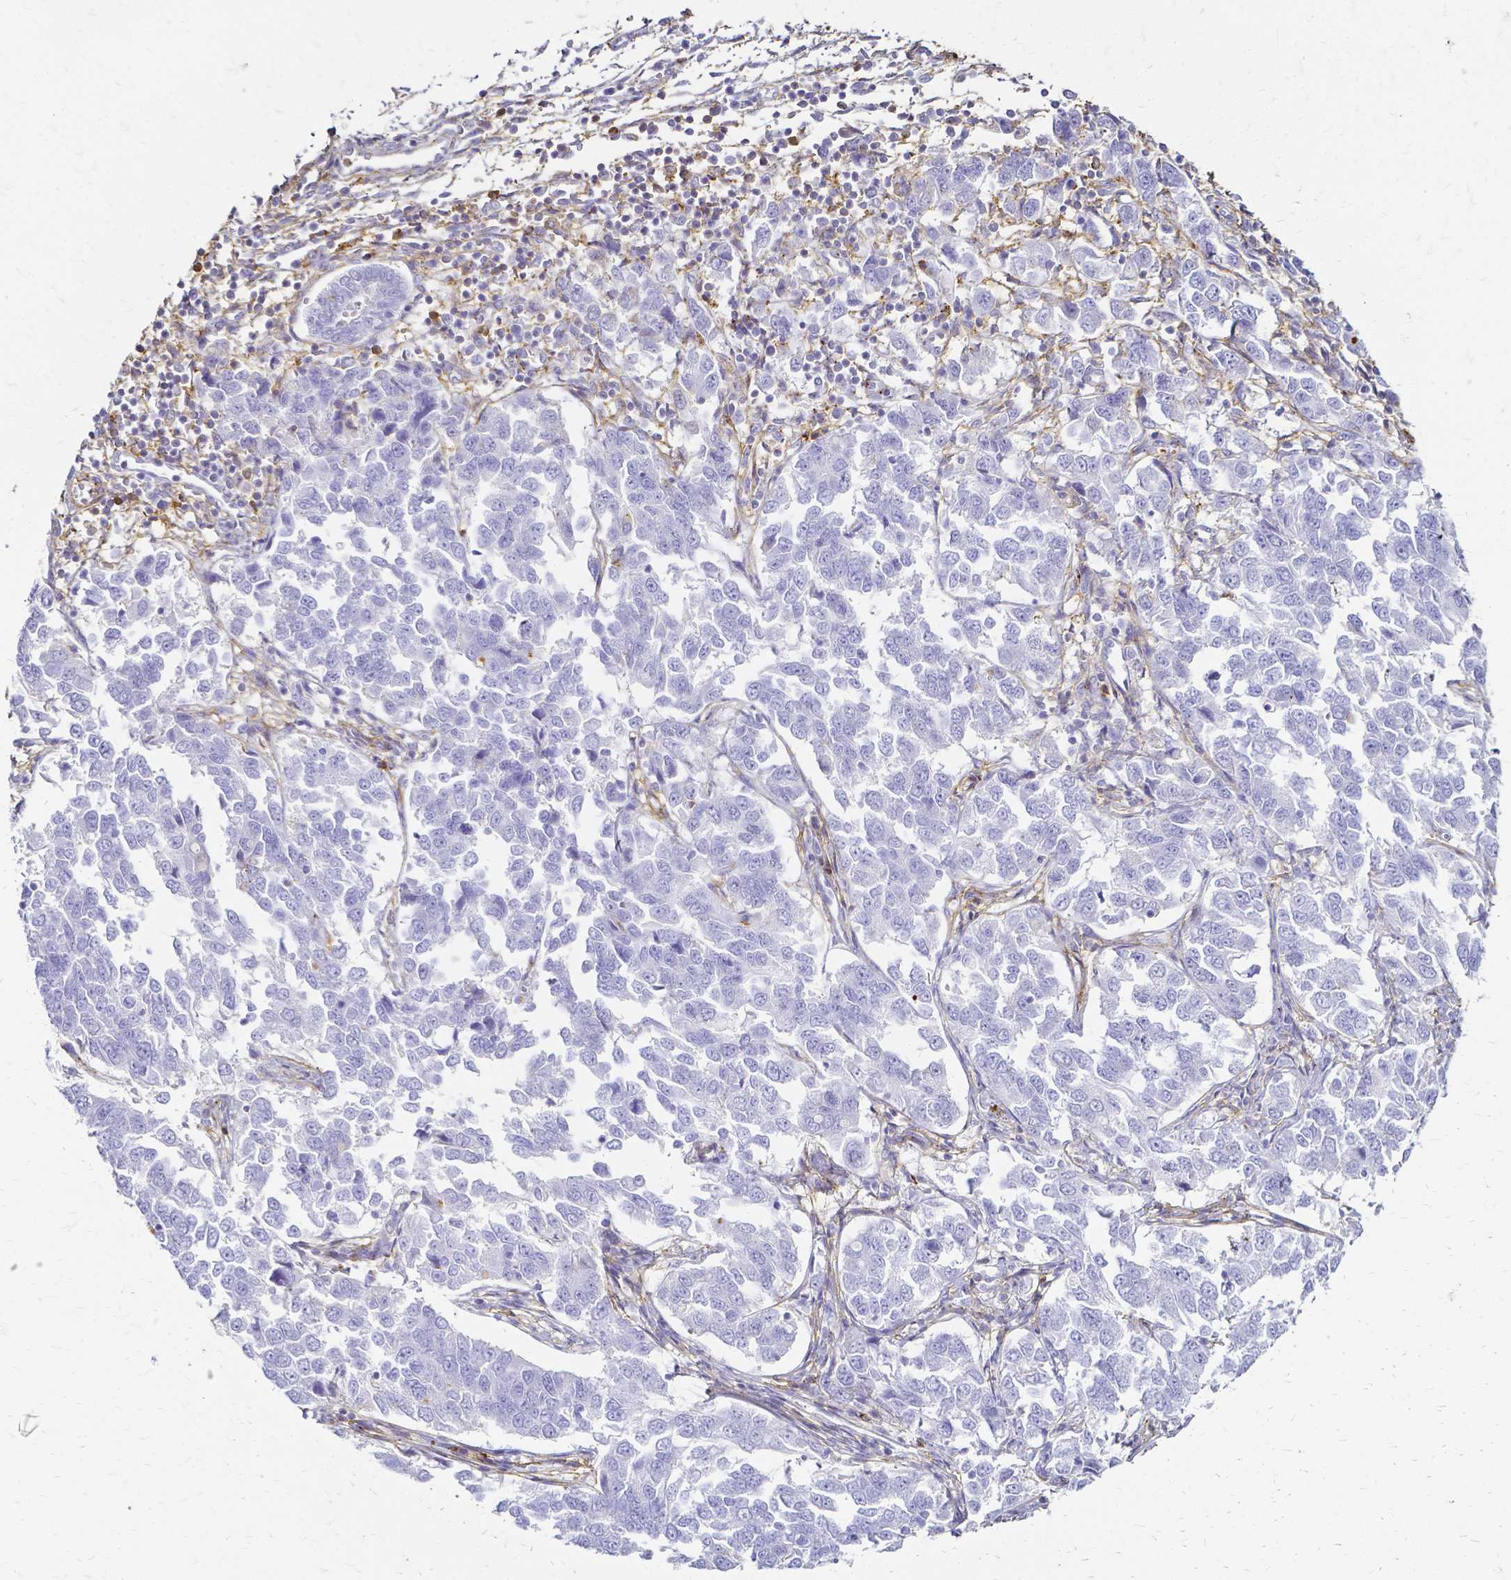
{"staining": {"intensity": "negative", "quantity": "none", "location": "none"}, "tissue": "endometrial cancer", "cell_type": "Tumor cells", "image_type": "cancer", "snomed": [{"axis": "morphology", "description": "Adenocarcinoma, NOS"}, {"axis": "topography", "description": "Endometrium"}], "caption": "IHC of human endometrial cancer displays no positivity in tumor cells.", "gene": "HSPA12A", "patient": {"sex": "female", "age": 43}}